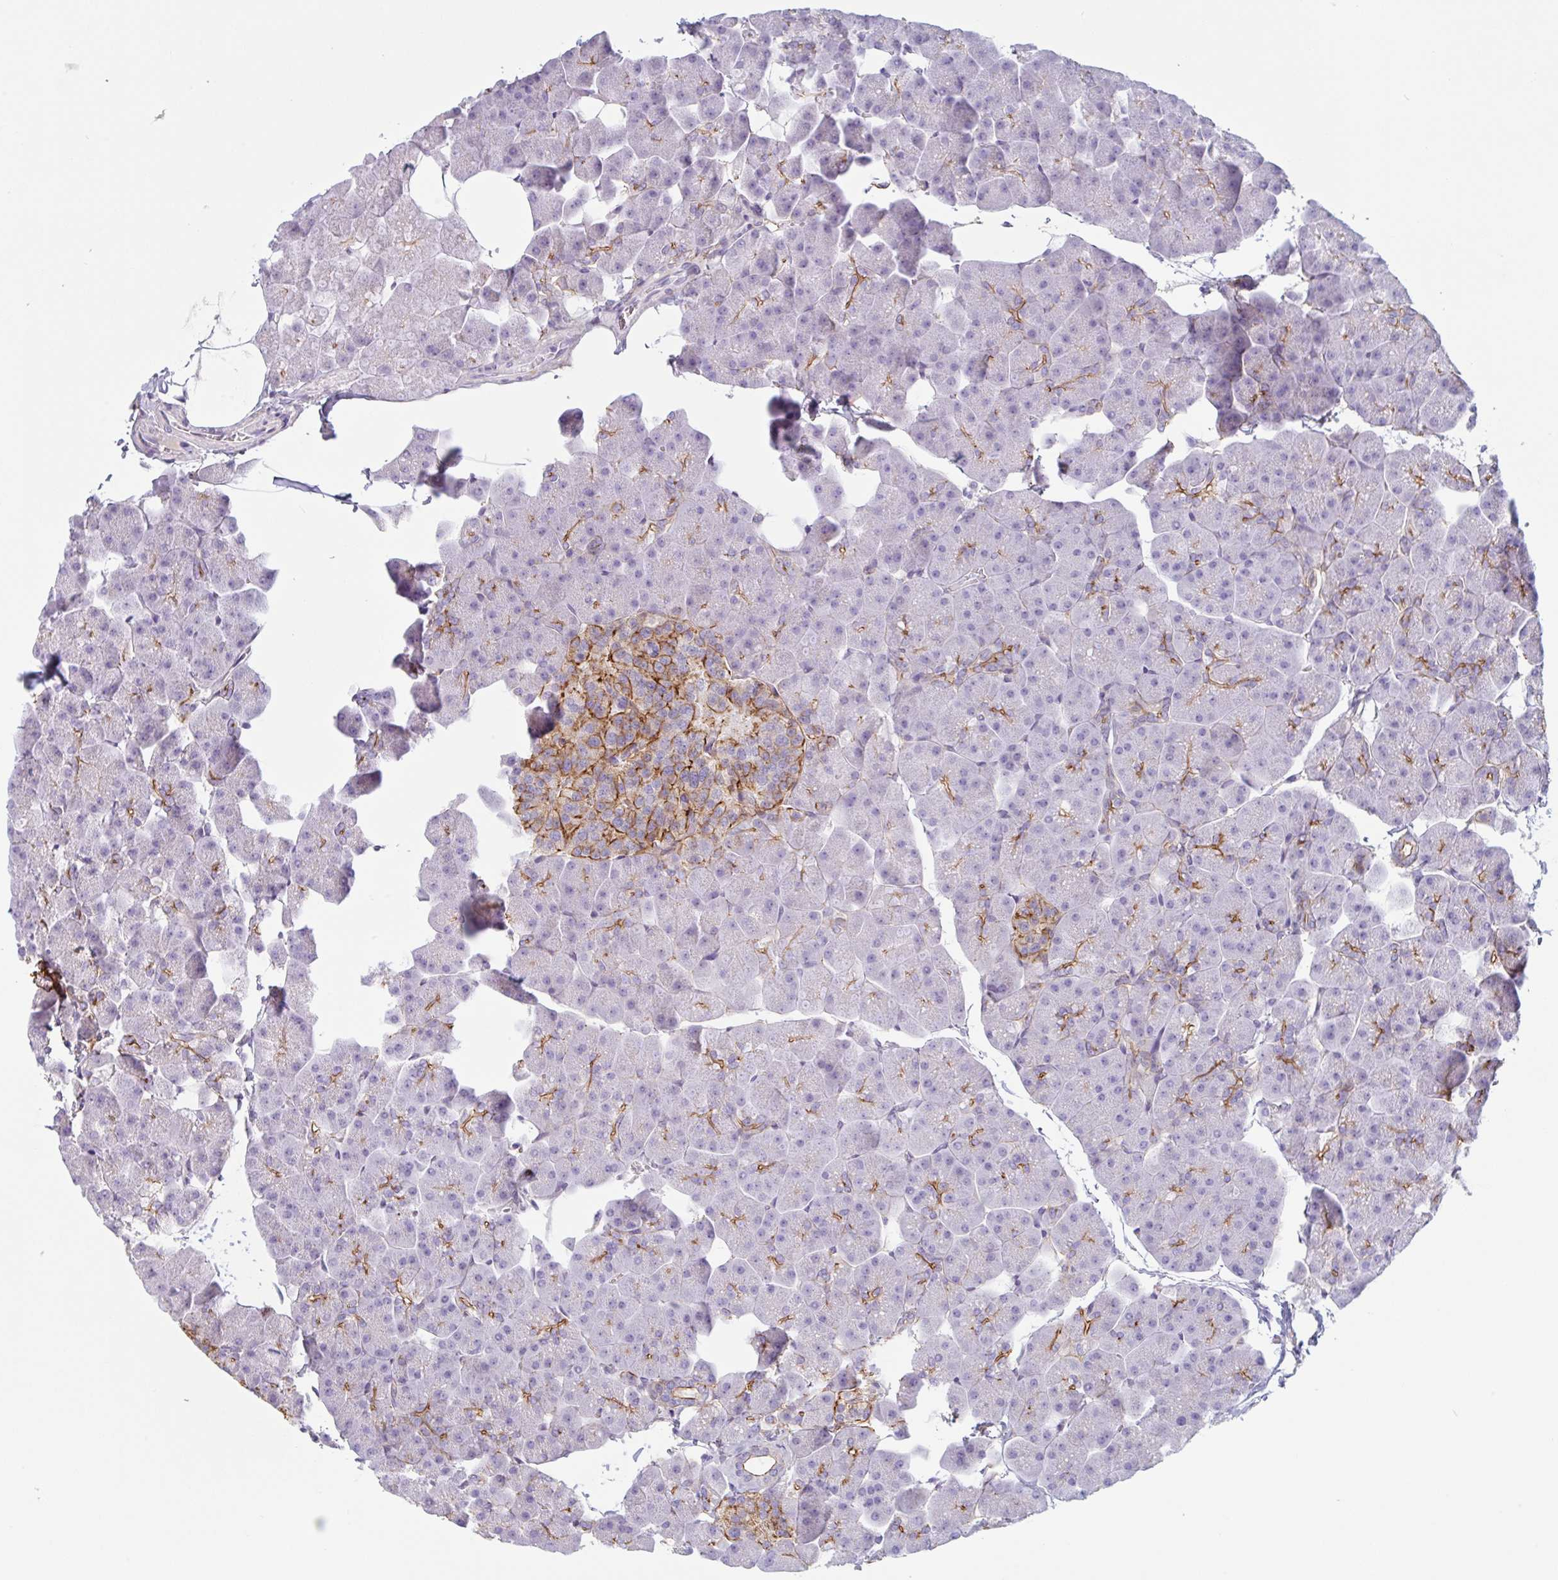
{"staining": {"intensity": "moderate", "quantity": "<25%", "location": "cytoplasmic/membranous"}, "tissue": "pancreas", "cell_type": "Exocrine glandular cells", "image_type": "normal", "snomed": [{"axis": "morphology", "description": "Normal tissue, NOS"}, {"axis": "topography", "description": "Pancreas"}], "caption": "Human pancreas stained with a brown dye shows moderate cytoplasmic/membranous positive positivity in approximately <25% of exocrine glandular cells.", "gene": "MYH10", "patient": {"sex": "male", "age": 35}}